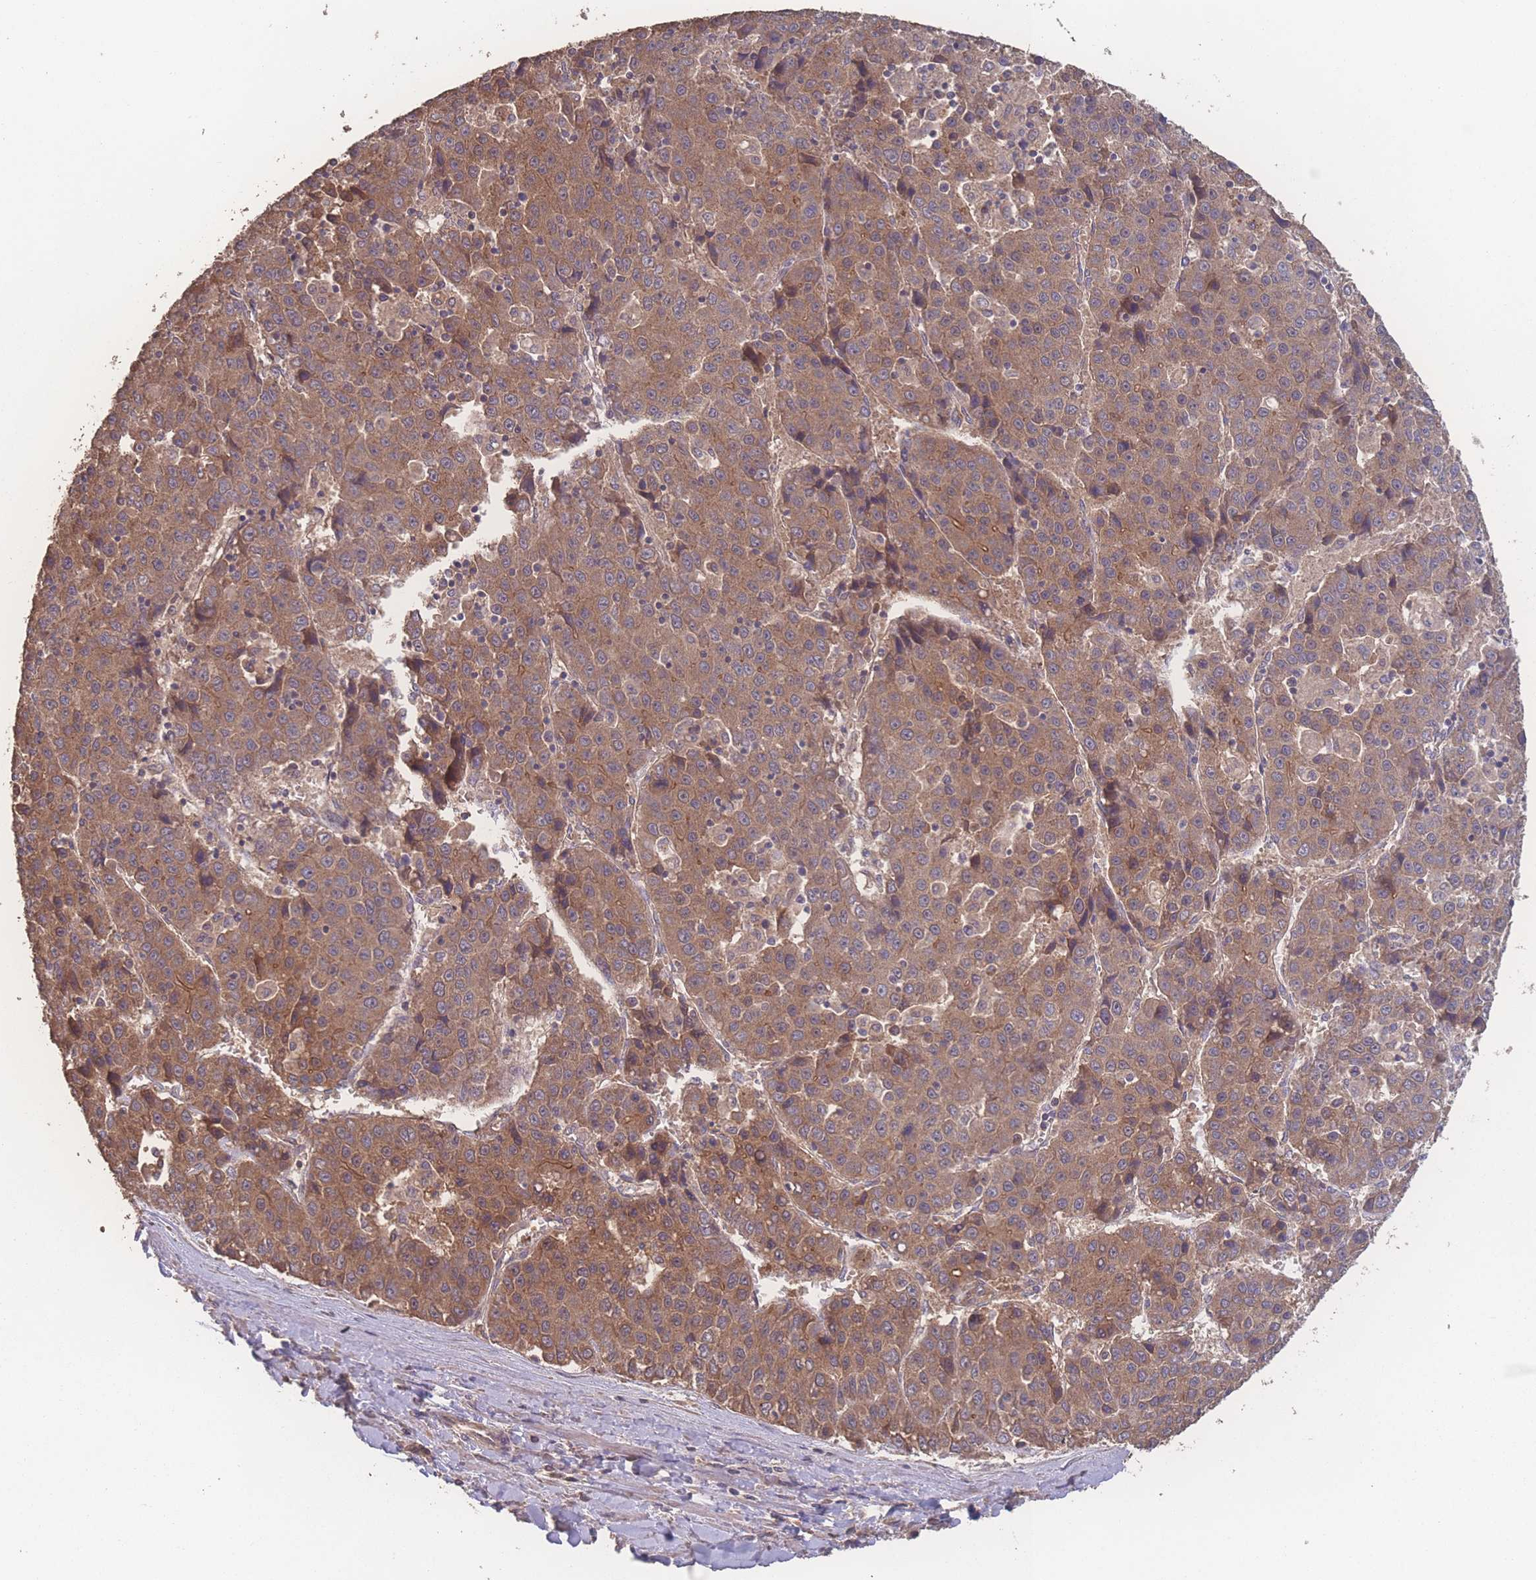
{"staining": {"intensity": "moderate", "quantity": ">75%", "location": "cytoplasmic/membranous"}, "tissue": "liver cancer", "cell_type": "Tumor cells", "image_type": "cancer", "snomed": [{"axis": "morphology", "description": "Carcinoma, Hepatocellular, NOS"}, {"axis": "topography", "description": "Liver"}], "caption": "This is a photomicrograph of IHC staining of hepatocellular carcinoma (liver), which shows moderate positivity in the cytoplasmic/membranous of tumor cells.", "gene": "ATXN10", "patient": {"sex": "female", "age": 53}}